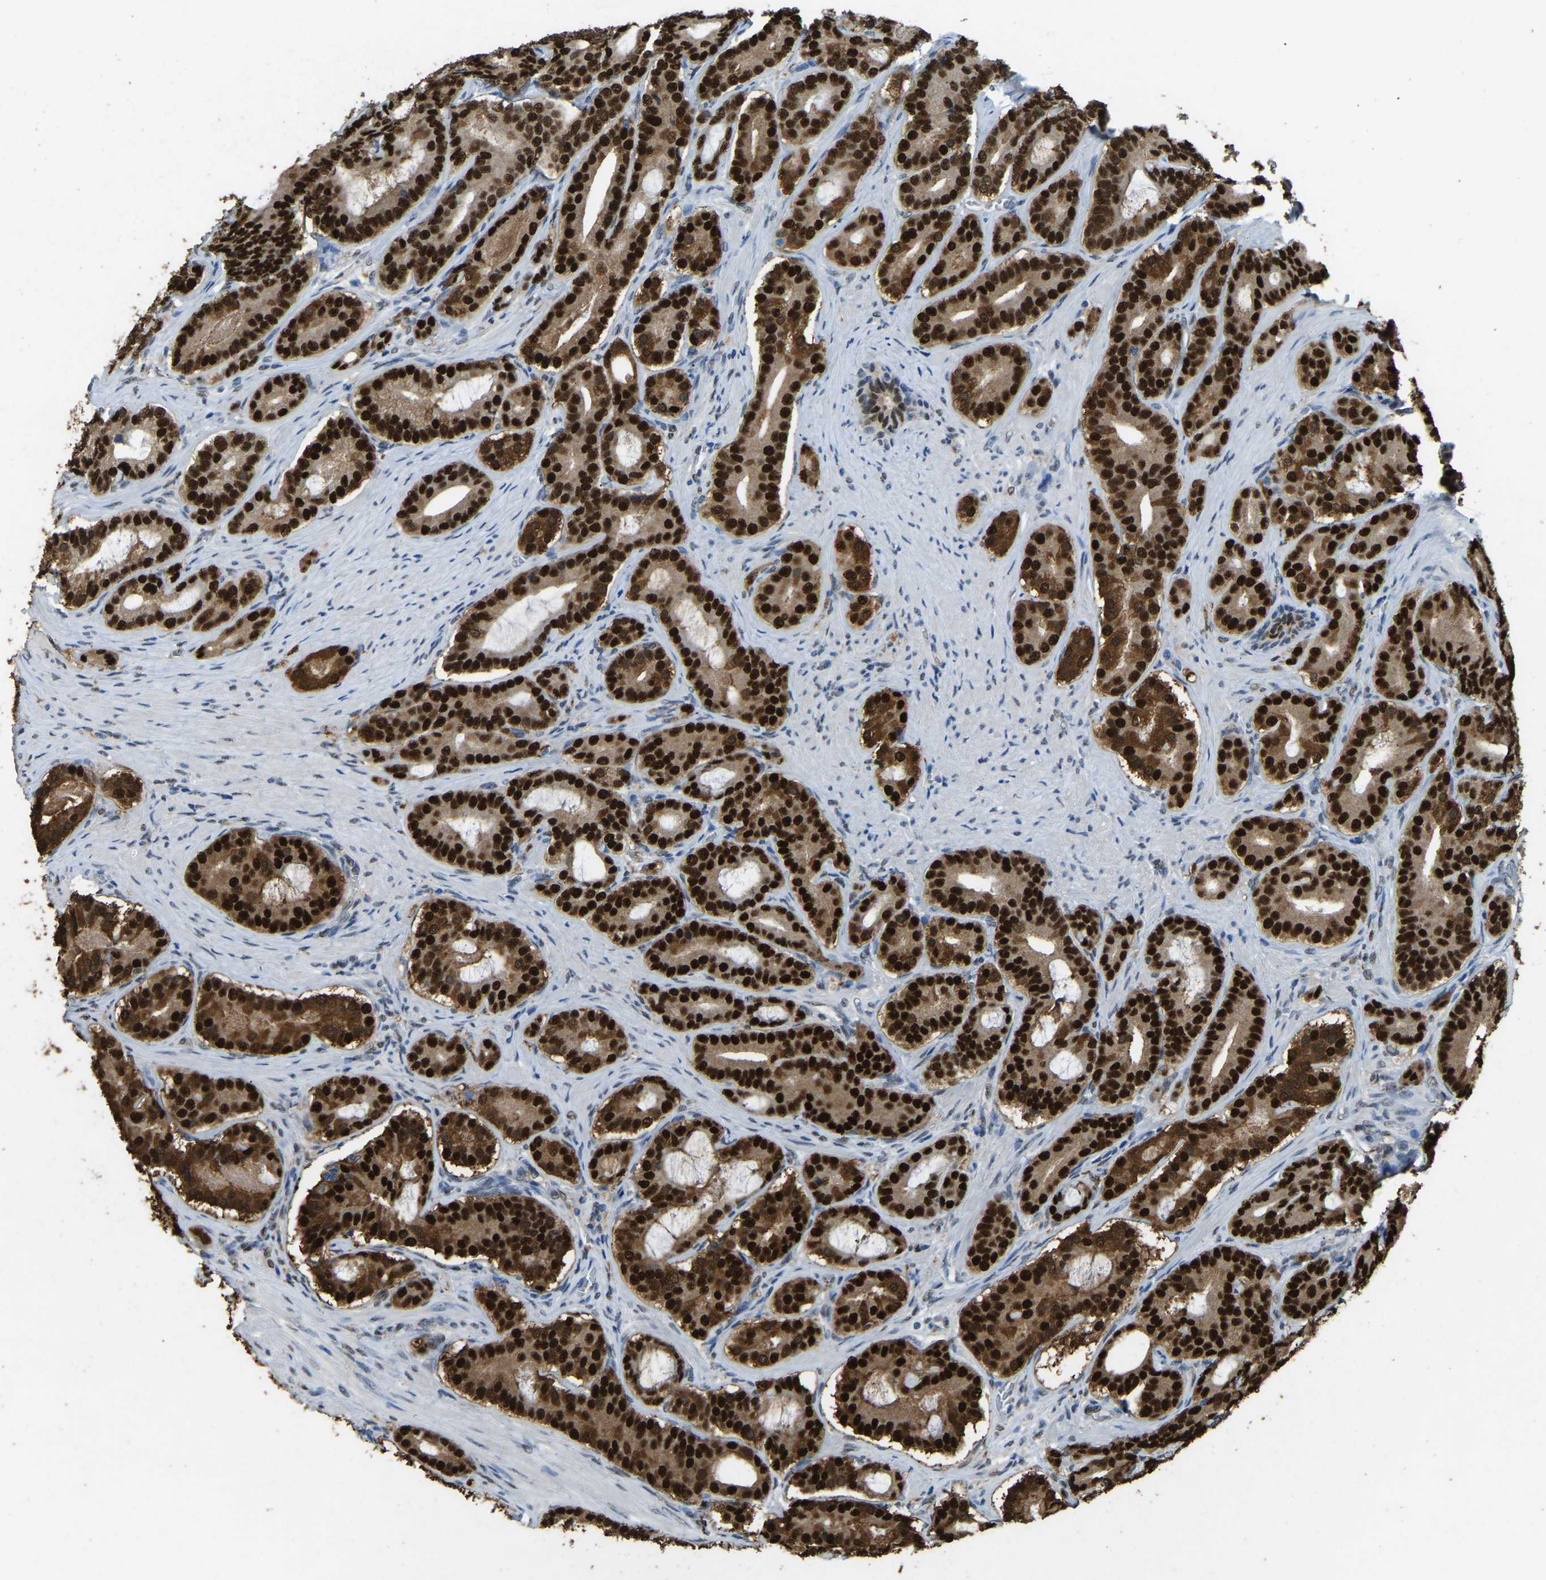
{"staining": {"intensity": "strong", "quantity": ">75%", "location": "cytoplasmic/membranous,nuclear"}, "tissue": "prostate cancer", "cell_type": "Tumor cells", "image_type": "cancer", "snomed": [{"axis": "morphology", "description": "Adenocarcinoma, High grade"}, {"axis": "topography", "description": "Prostate"}], "caption": "Tumor cells reveal high levels of strong cytoplasmic/membranous and nuclear expression in approximately >75% of cells in human prostate cancer. The protein of interest is shown in brown color, while the nuclei are stained blue.", "gene": "NANS", "patient": {"sex": "male", "age": 60}}